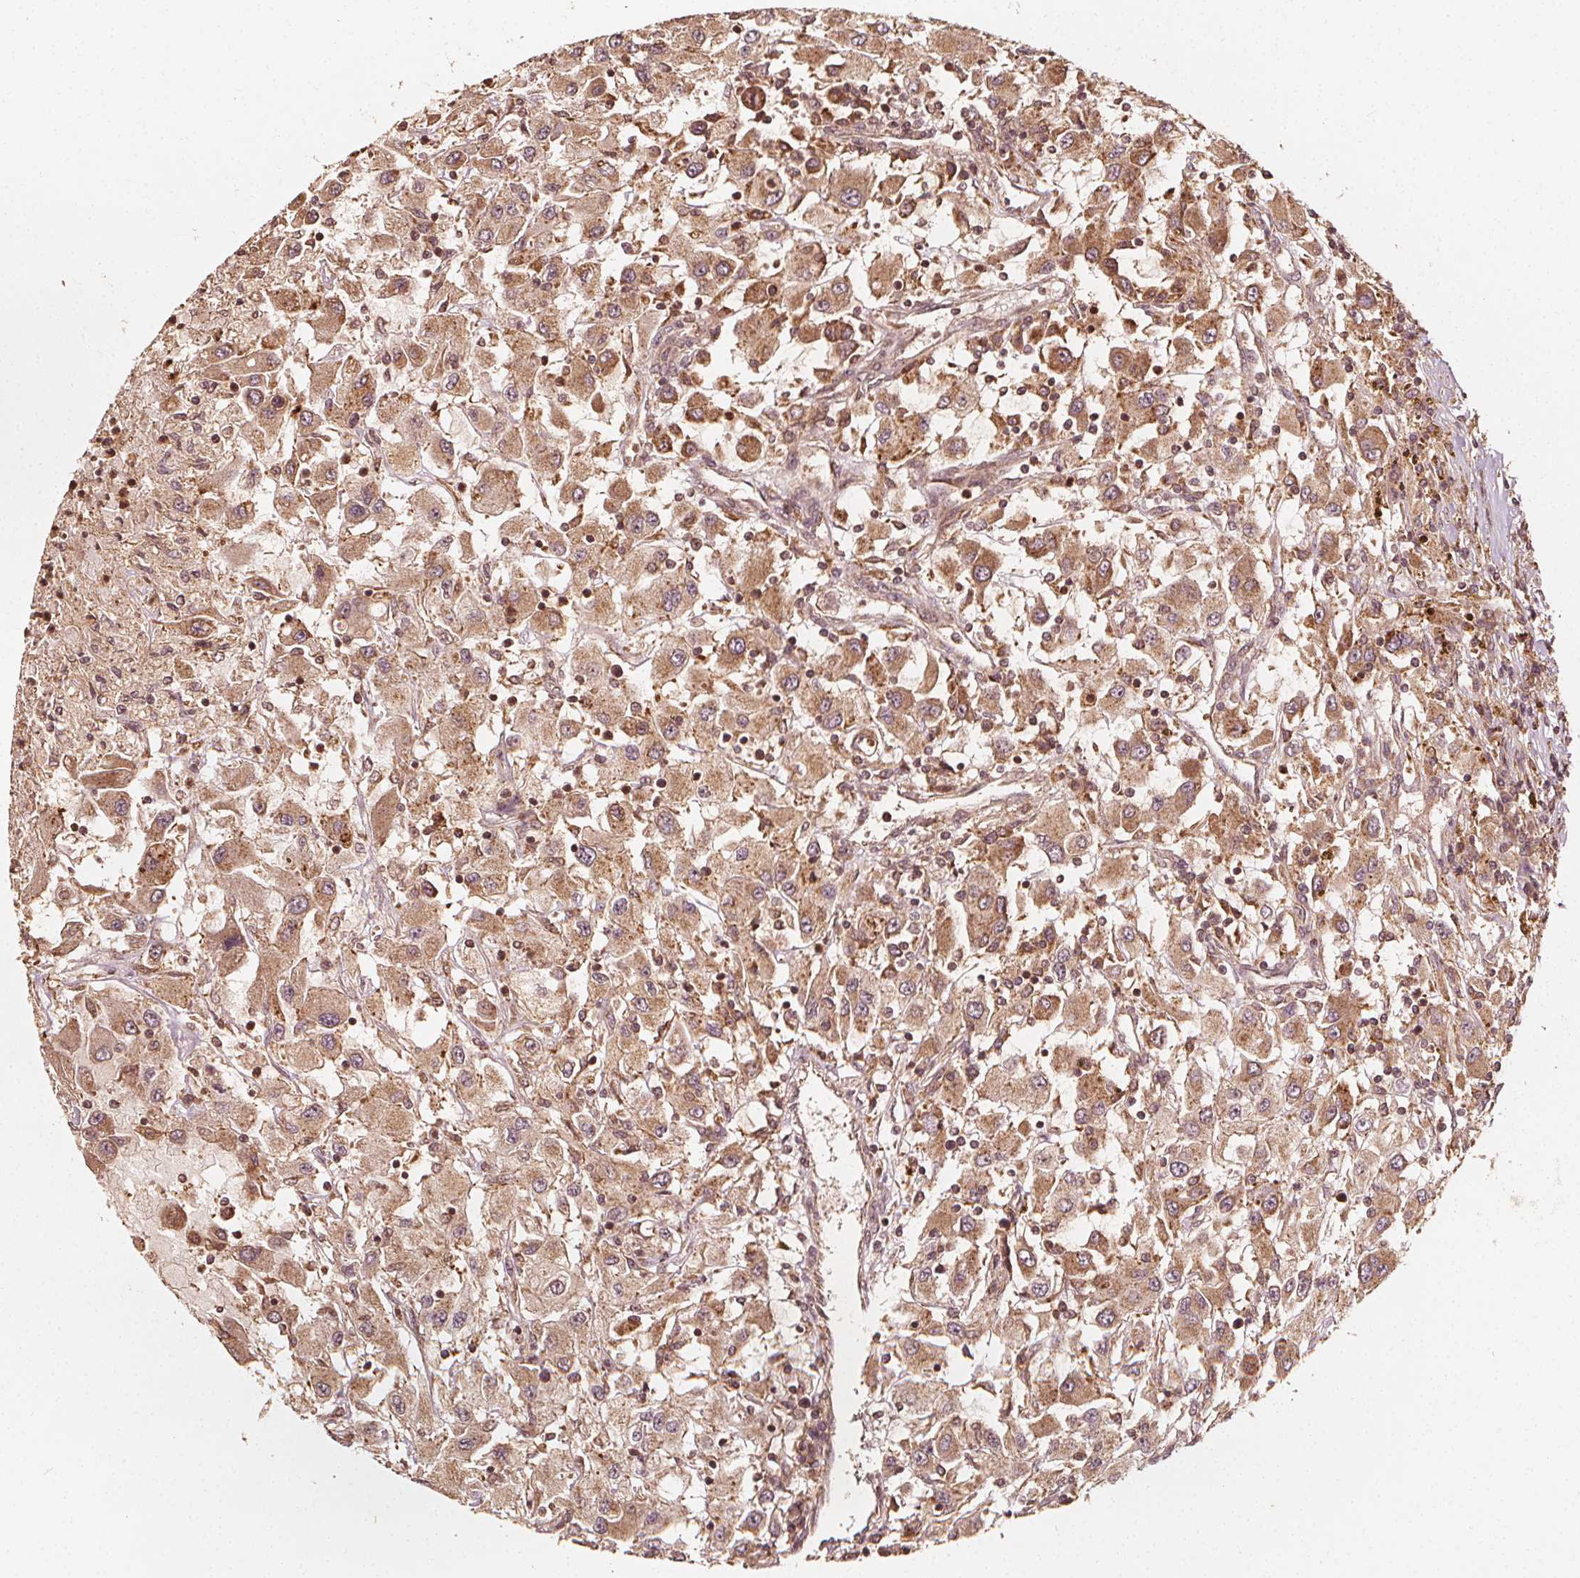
{"staining": {"intensity": "moderate", "quantity": ">75%", "location": "cytoplasmic/membranous"}, "tissue": "renal cancer", "cell_type": "Tumor cells", "image_type": "cancer", "snomed": [{"axis": "morphology", "description": "Adenocarcinoma, NOS"}, {"axis": "topography", "description": "Kidney"}], "caption": "Renal adenocarcinoma tissue demonstrates moderate cytoplasmic/membranous expression in approximately >75% of tumor cells, visualized by immunohistochemistry.", "gene": "NPC1", "patient": {"sex": "female", "age": 67}}